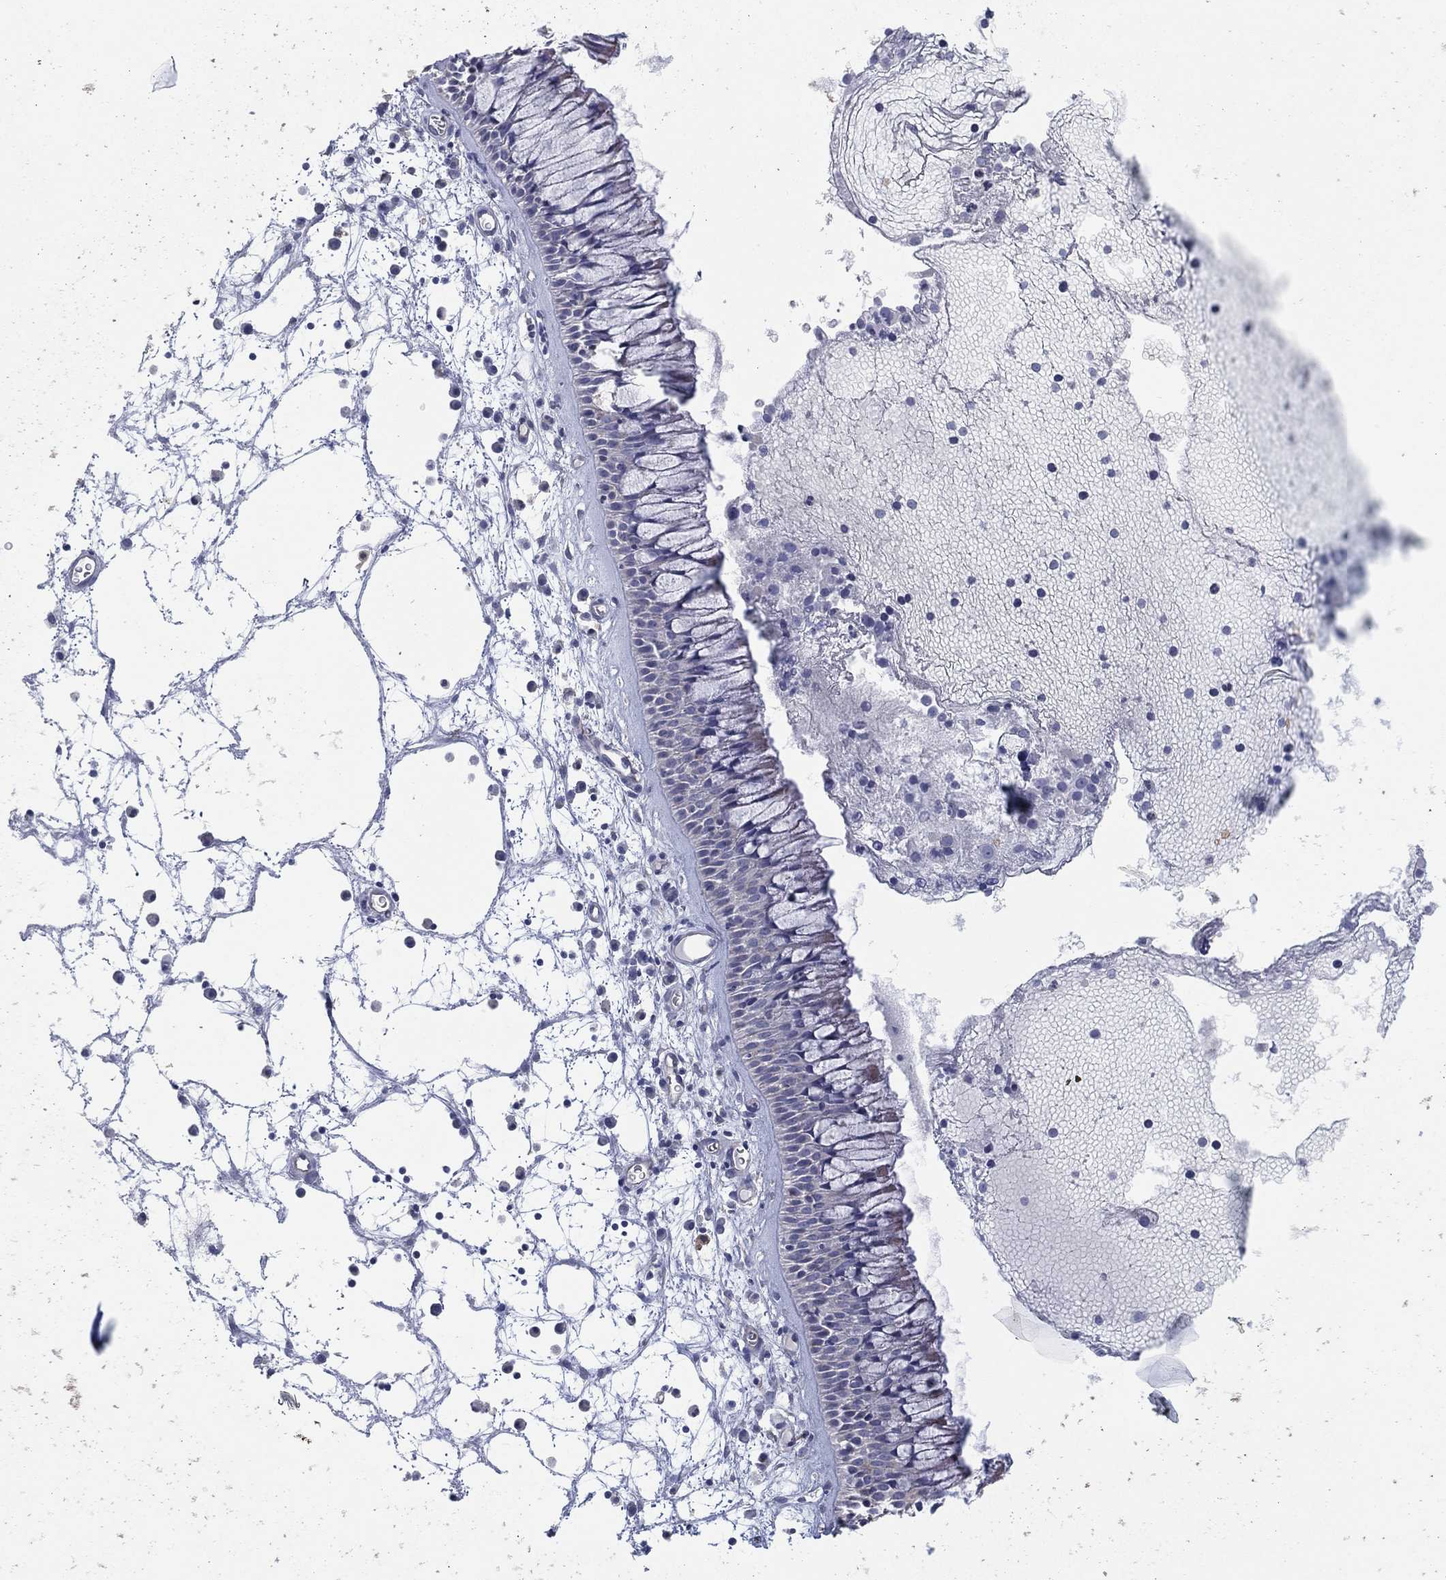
{"staining": {"intensity": "negative", "quantity": "none", "location": "none"}, "tissue": "nasopharynx", "cell_type": "Respiratory epithelial cells", "image_type": "normal", "snomed": [{"axis": "morphology", "description": "Normal tissue, NOS"}, {"axis": "topography", "description": "Nasopharynx"}], "caption": "Image shows no significant protein expression in respiratory epithelial cells of unremarkable nasopharynx. (DAB immunohistochemistry visualized using brightfield microscopy, high magnification).", "gene": "GALNS", "patient": {"sex": "male", "age": 69}}